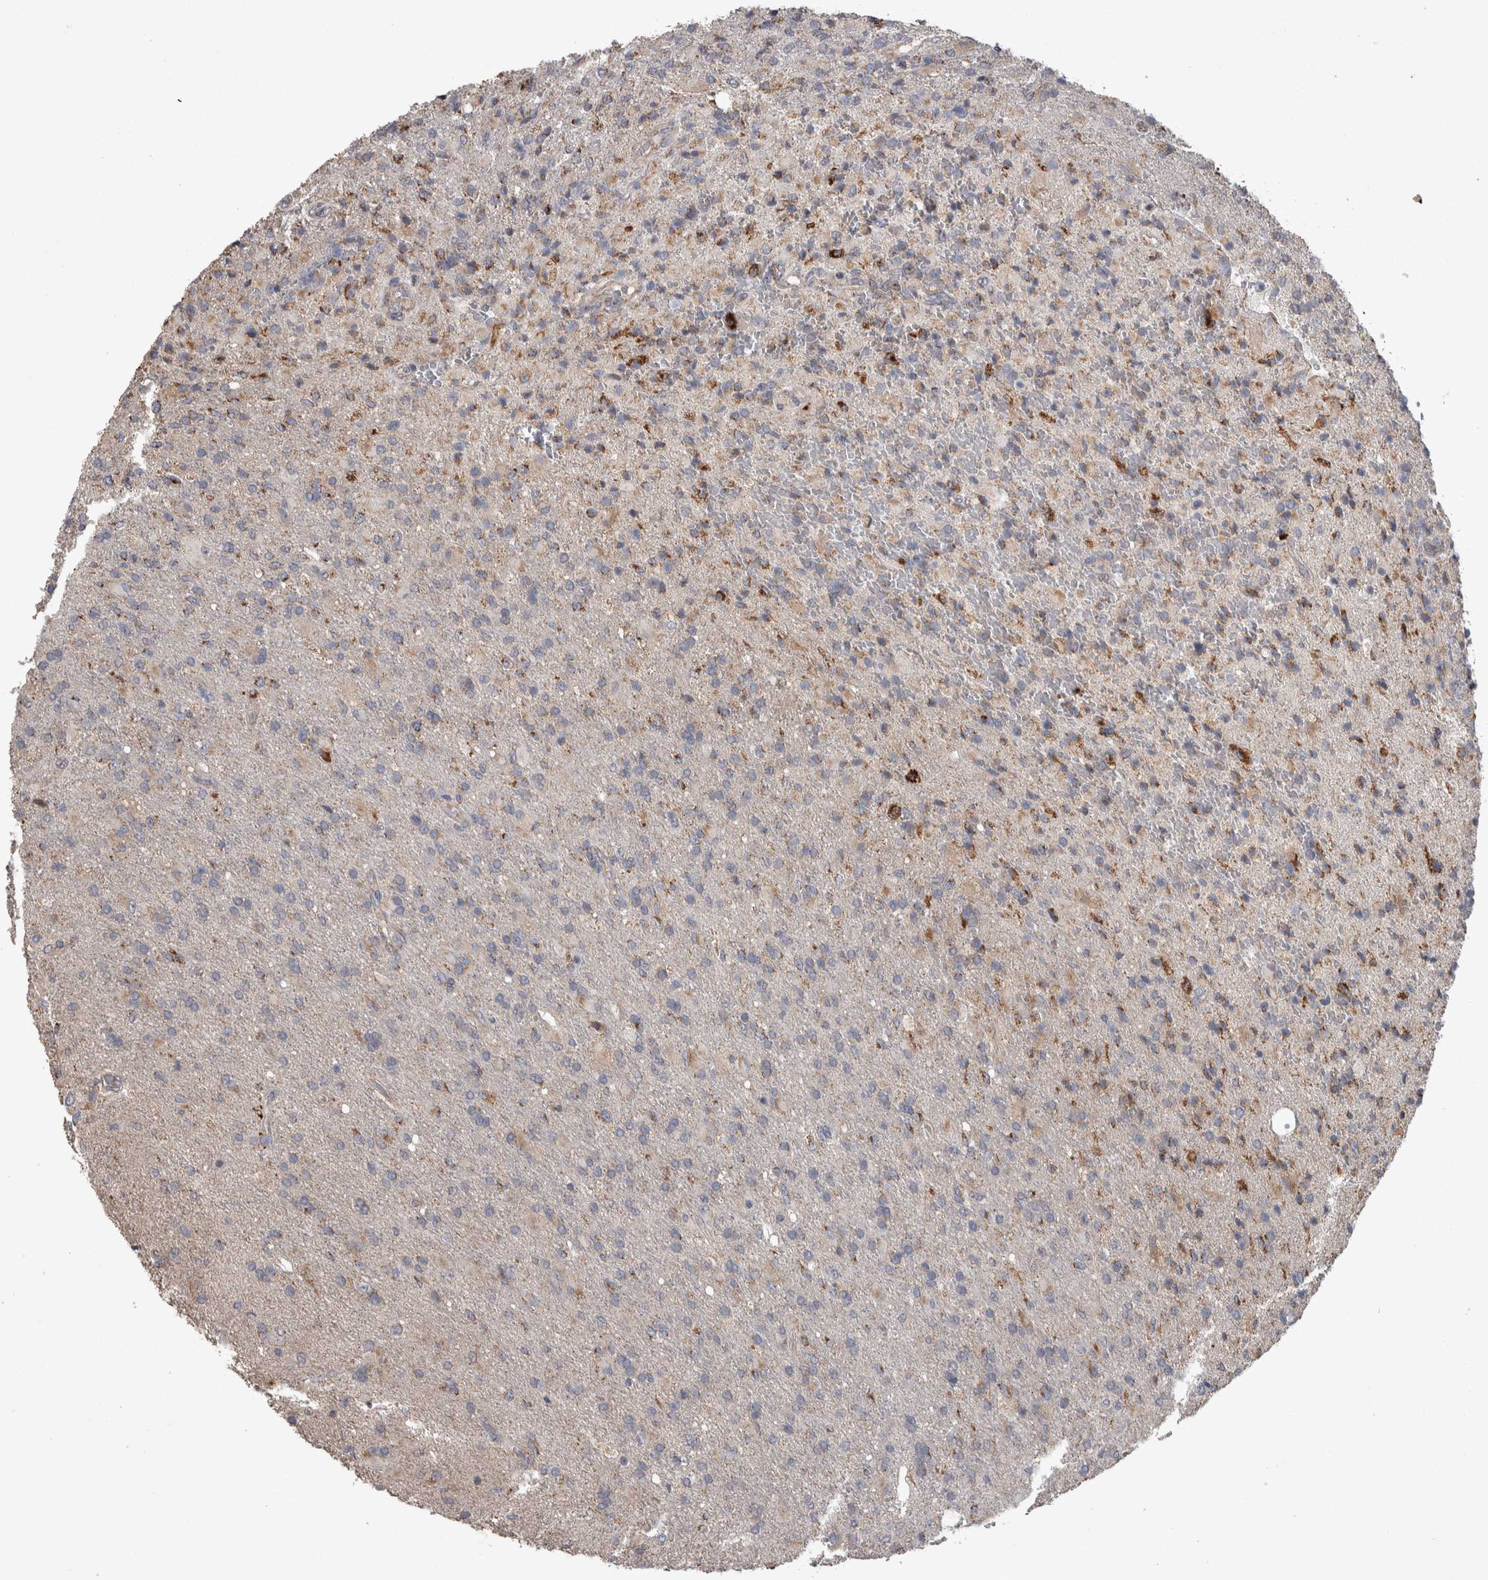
{"staining": {"intensity": "moderate", "quantity": "<25%", "location": "cytoplasmic/membranous"}, "tissue": "glioma", "cell_type": "Tumor cells", "image_type": "cancer", "snomed": [{"axis": "morphology", "description": "Glioma, malignant, High grade"}, {"axis": "topography", "description": "Brain"}], "caption": "Approximately <25% of tumor cells in human high-grade glioma (malignant) show moderate cytoplasmic/membranous protein staining as visualized by brown immunohistochemical staining.", "gene": "SCO1", "patient": {"sex": "male", "age": 71}}